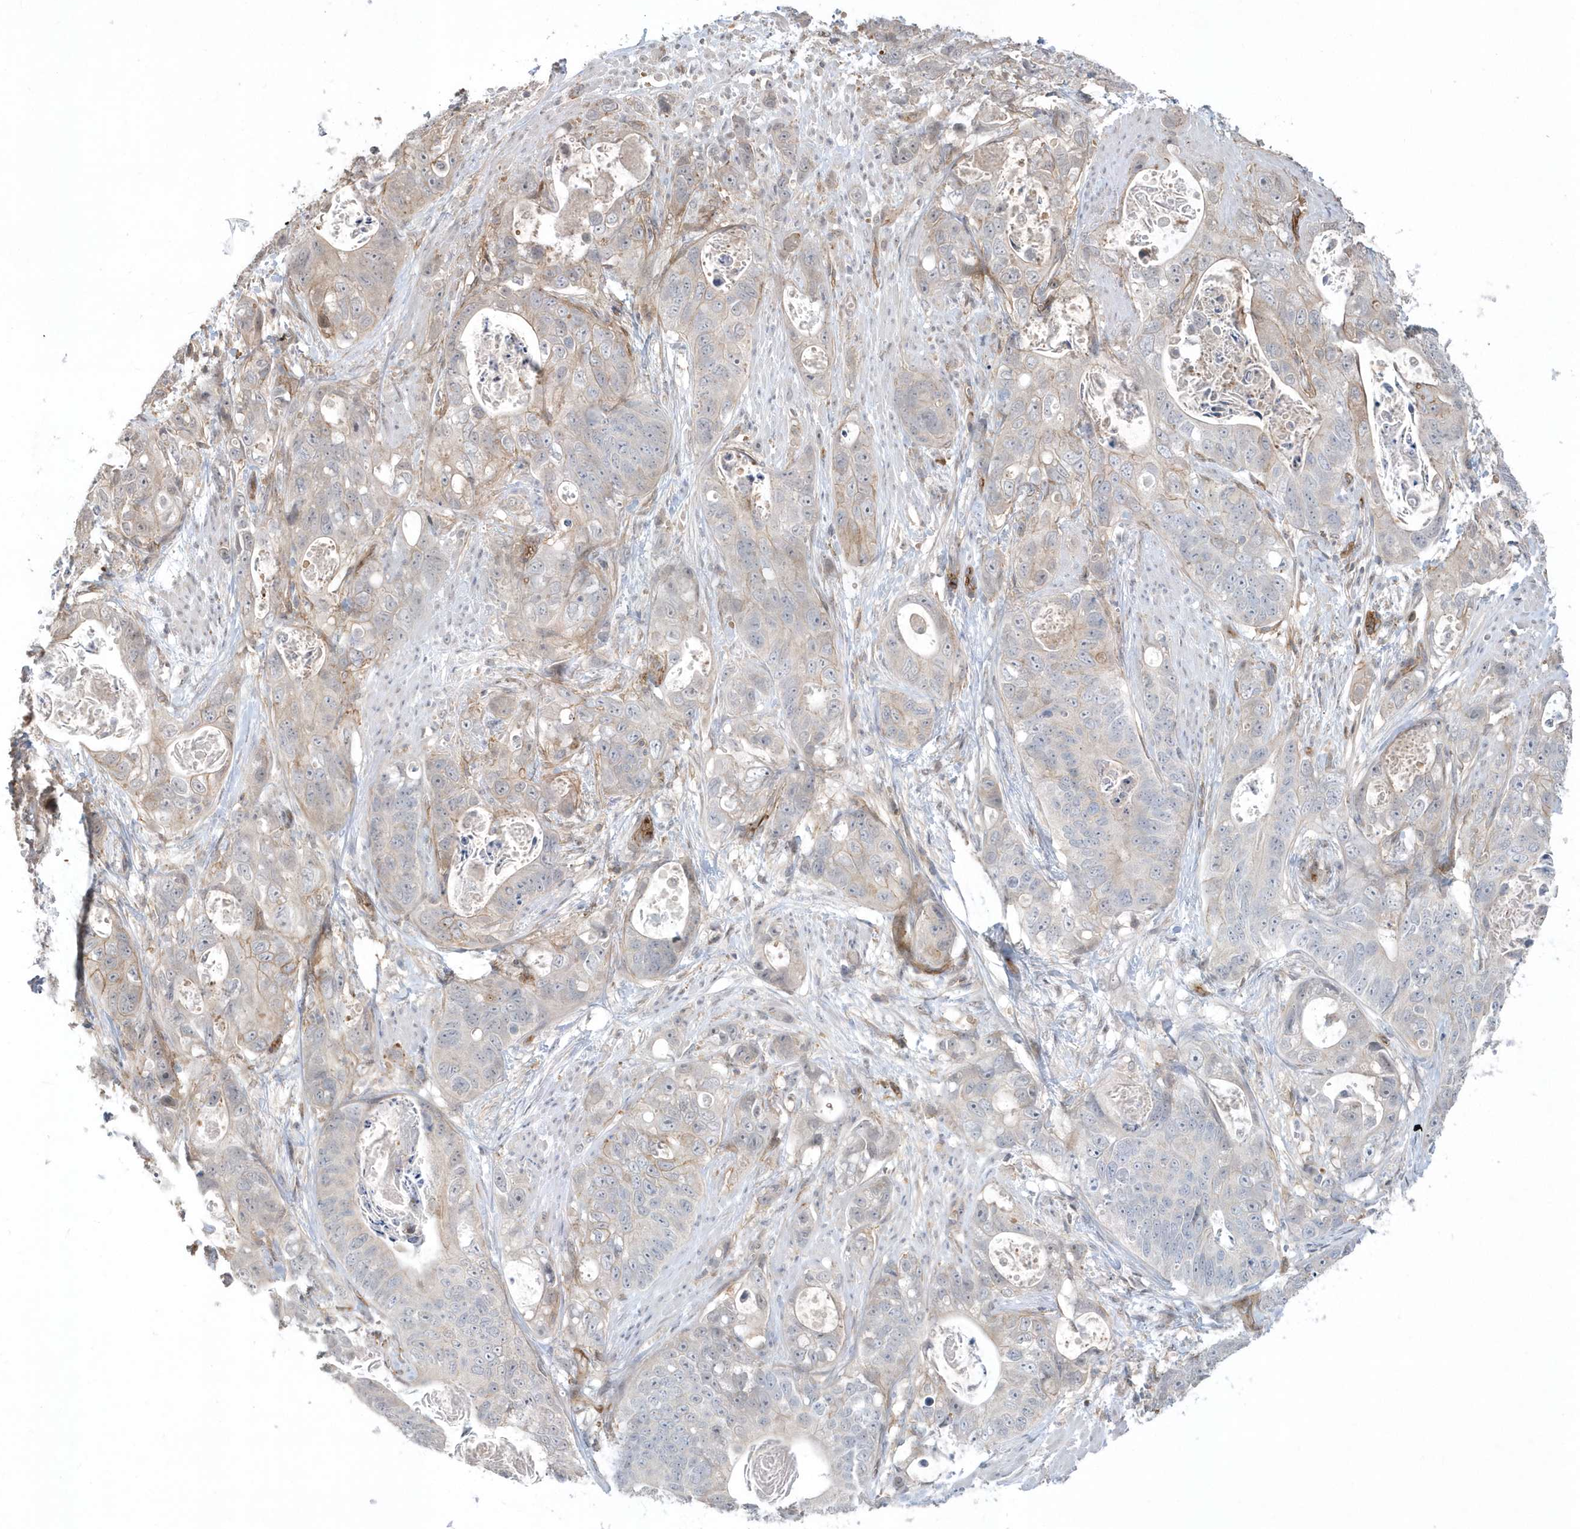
{"staining": {"intensity": "weak", "quantity": "25%-75%", "location": "cytoplasmic/membranous"}, "tissue": "stomach cancer", "cell_type": "Tumor cells", "image_type": "cancer", "snomed": [{"axis": "morphology", "description": "Adenocarcinoma, NOS"}, {"axis": "topography", "description": "Stomach"}], "caption": "Immunohistochemistry (IHC) of stomach cancer (adenocarcinoma) displays low levels of weak cytoplasmic/membranous positivity in approximately 25%-75% of tumor cells.", "gene": "CRIP3", "patient": {"sex": "female", "age": 89}}